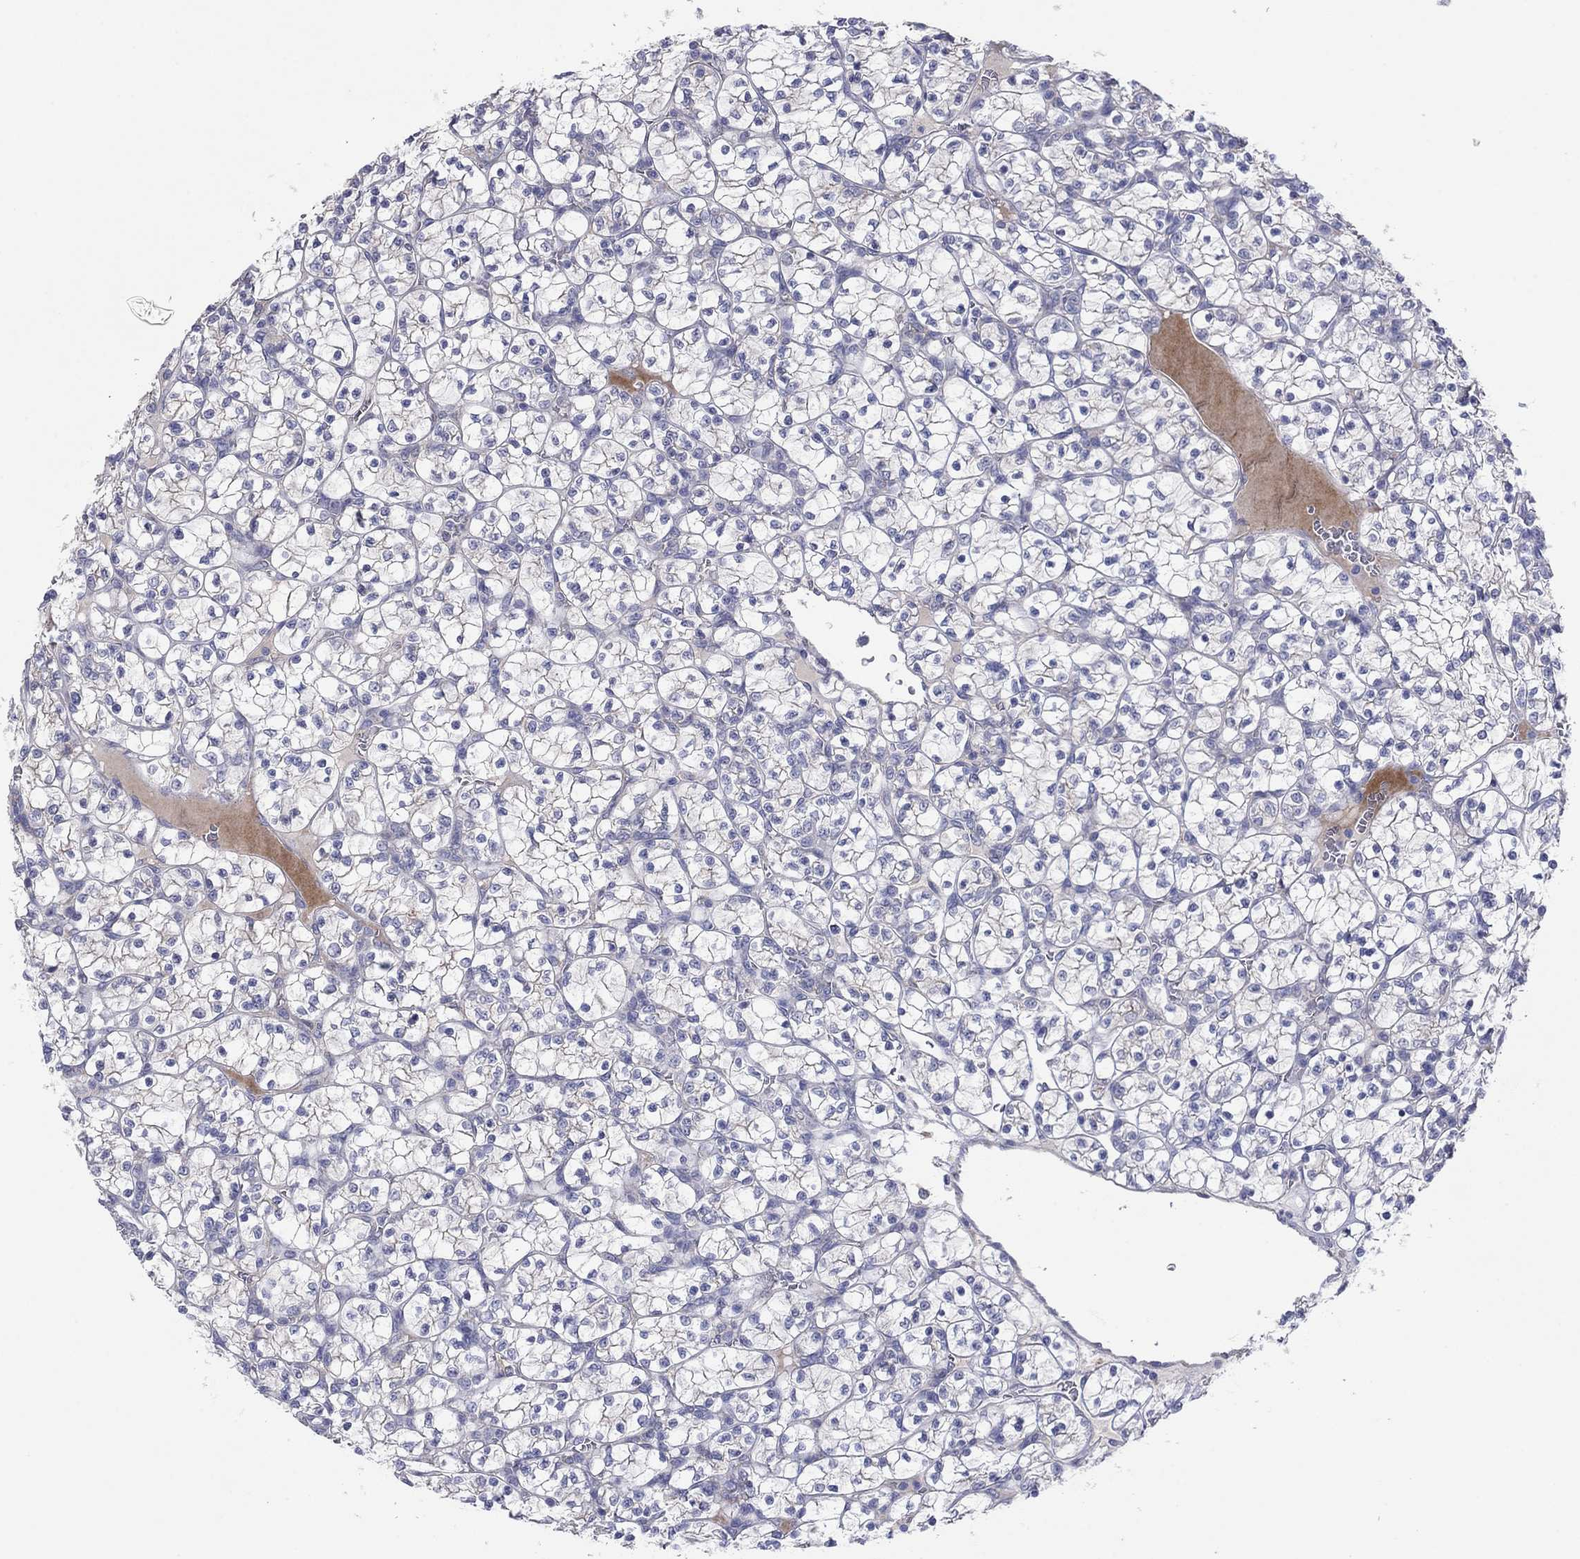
{"staining": {"intensity": "negative", "quantity": "none", "location": "none"}, "tissue": "renal cancer", "cell_type": "Tumor cells", "image_type": "cancer", "snomed": [{"axis": "morphology", "description": "Adenocarcinoma, NOS"}, {"axis": "topography", "description": "Kidney"}], "caption": "Renal cancer stained for a protein using IHC reveals no staining tumor cells.", "gene": "PLCL2", "patient": {"sex": "female", "age": 89}}